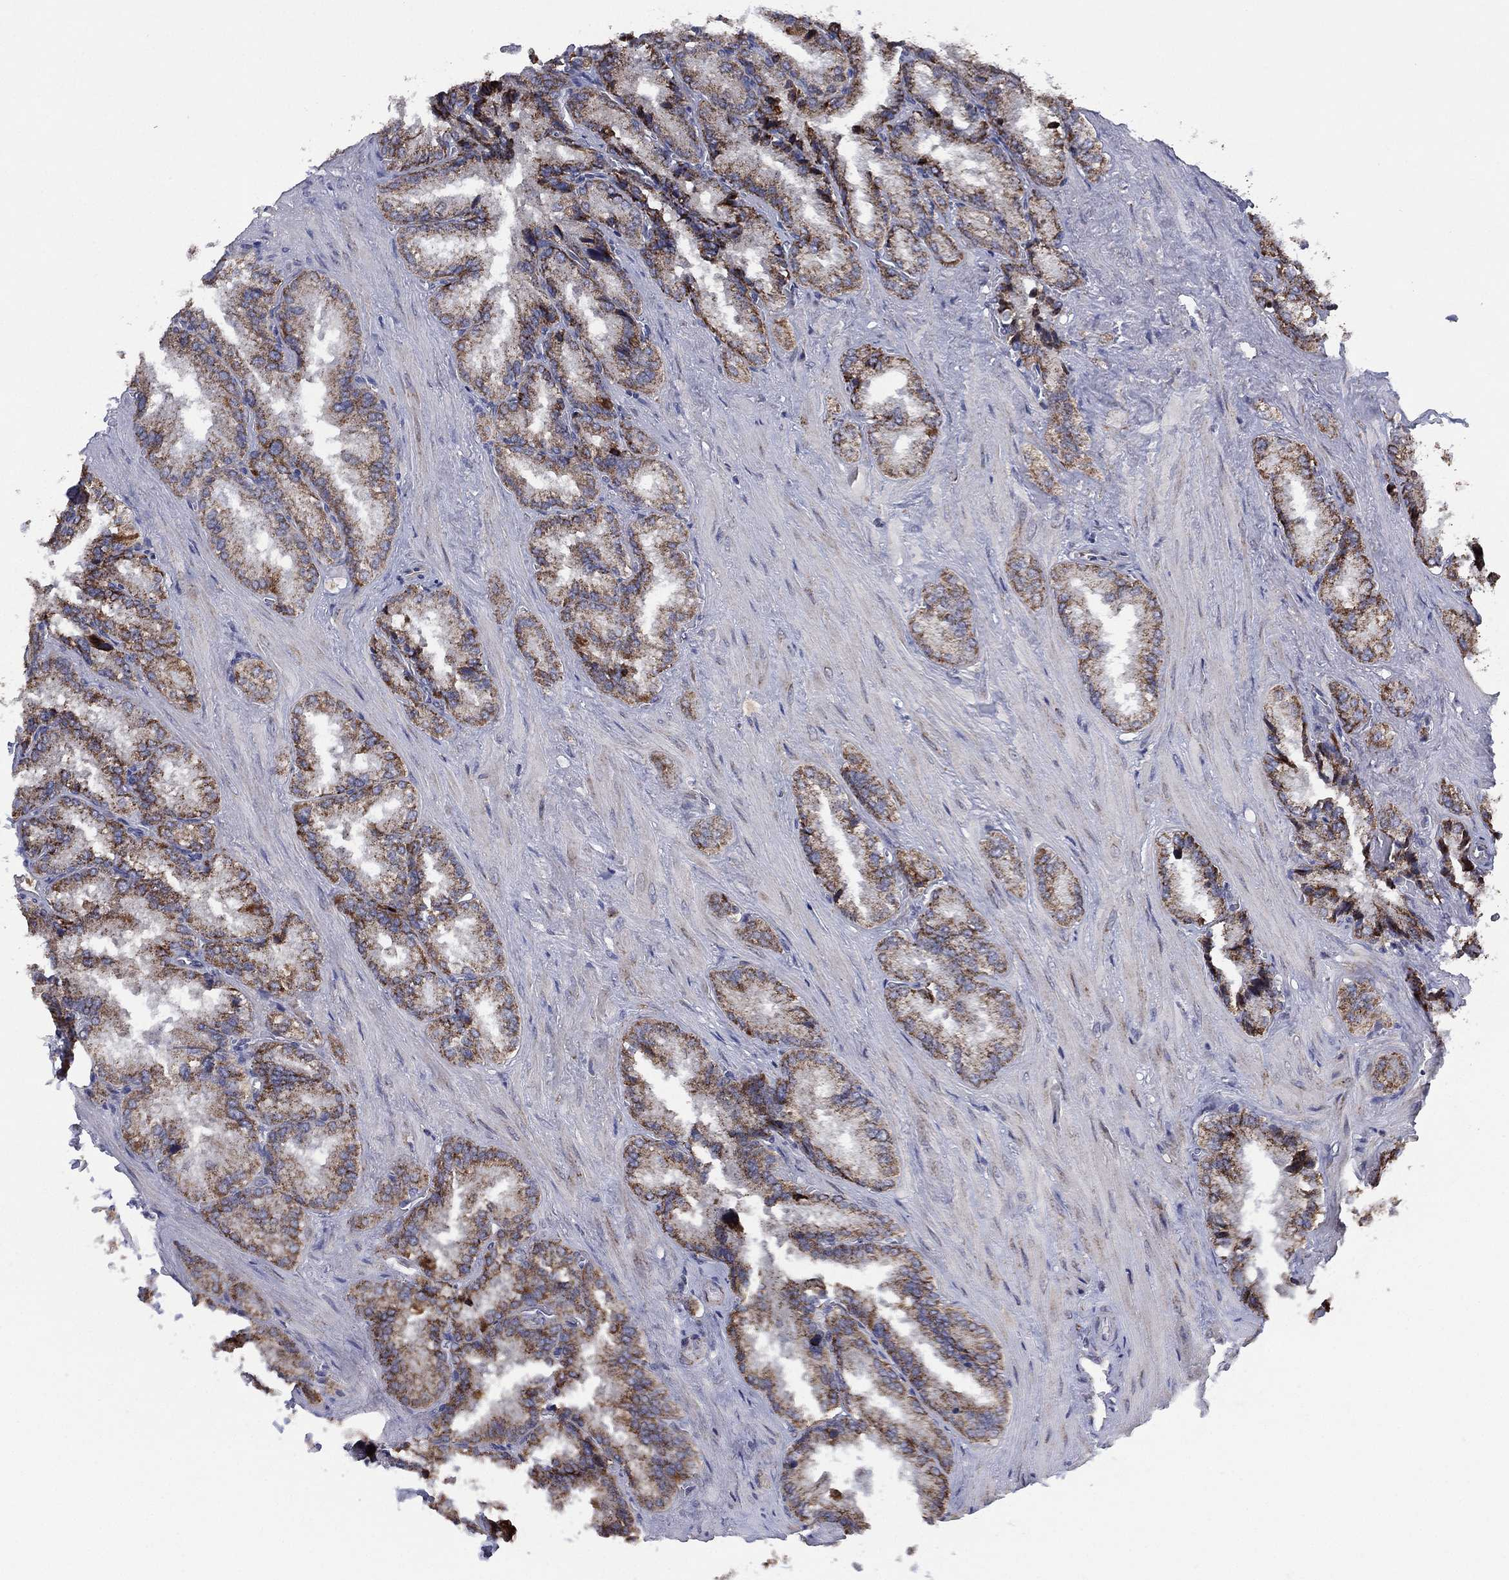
{"staining": {"intensity": "moderate", "quantity": ">75%", "location": "cytoplasmic/membranous"}, "tissue": "seminal vesicle", "cell_type": "Glandular cells", "image_type": "normal", "snomed": [{"axis": "morphology", "description": "Normal tissue, NOS"}, {"axis": "topography", "description": "Seminal veicle"}], "caption": "Seminal vesicle stained with DAB IHC demonstrates medium levels of moderate cytoplasmic/membranous expression in approximately >75% of glandular cells. (brown staining indicates protein expression, while blue staining denotes nuclei).", "gene": "PPP2R5A", "patient": {"sex": "male", "age": 37}}